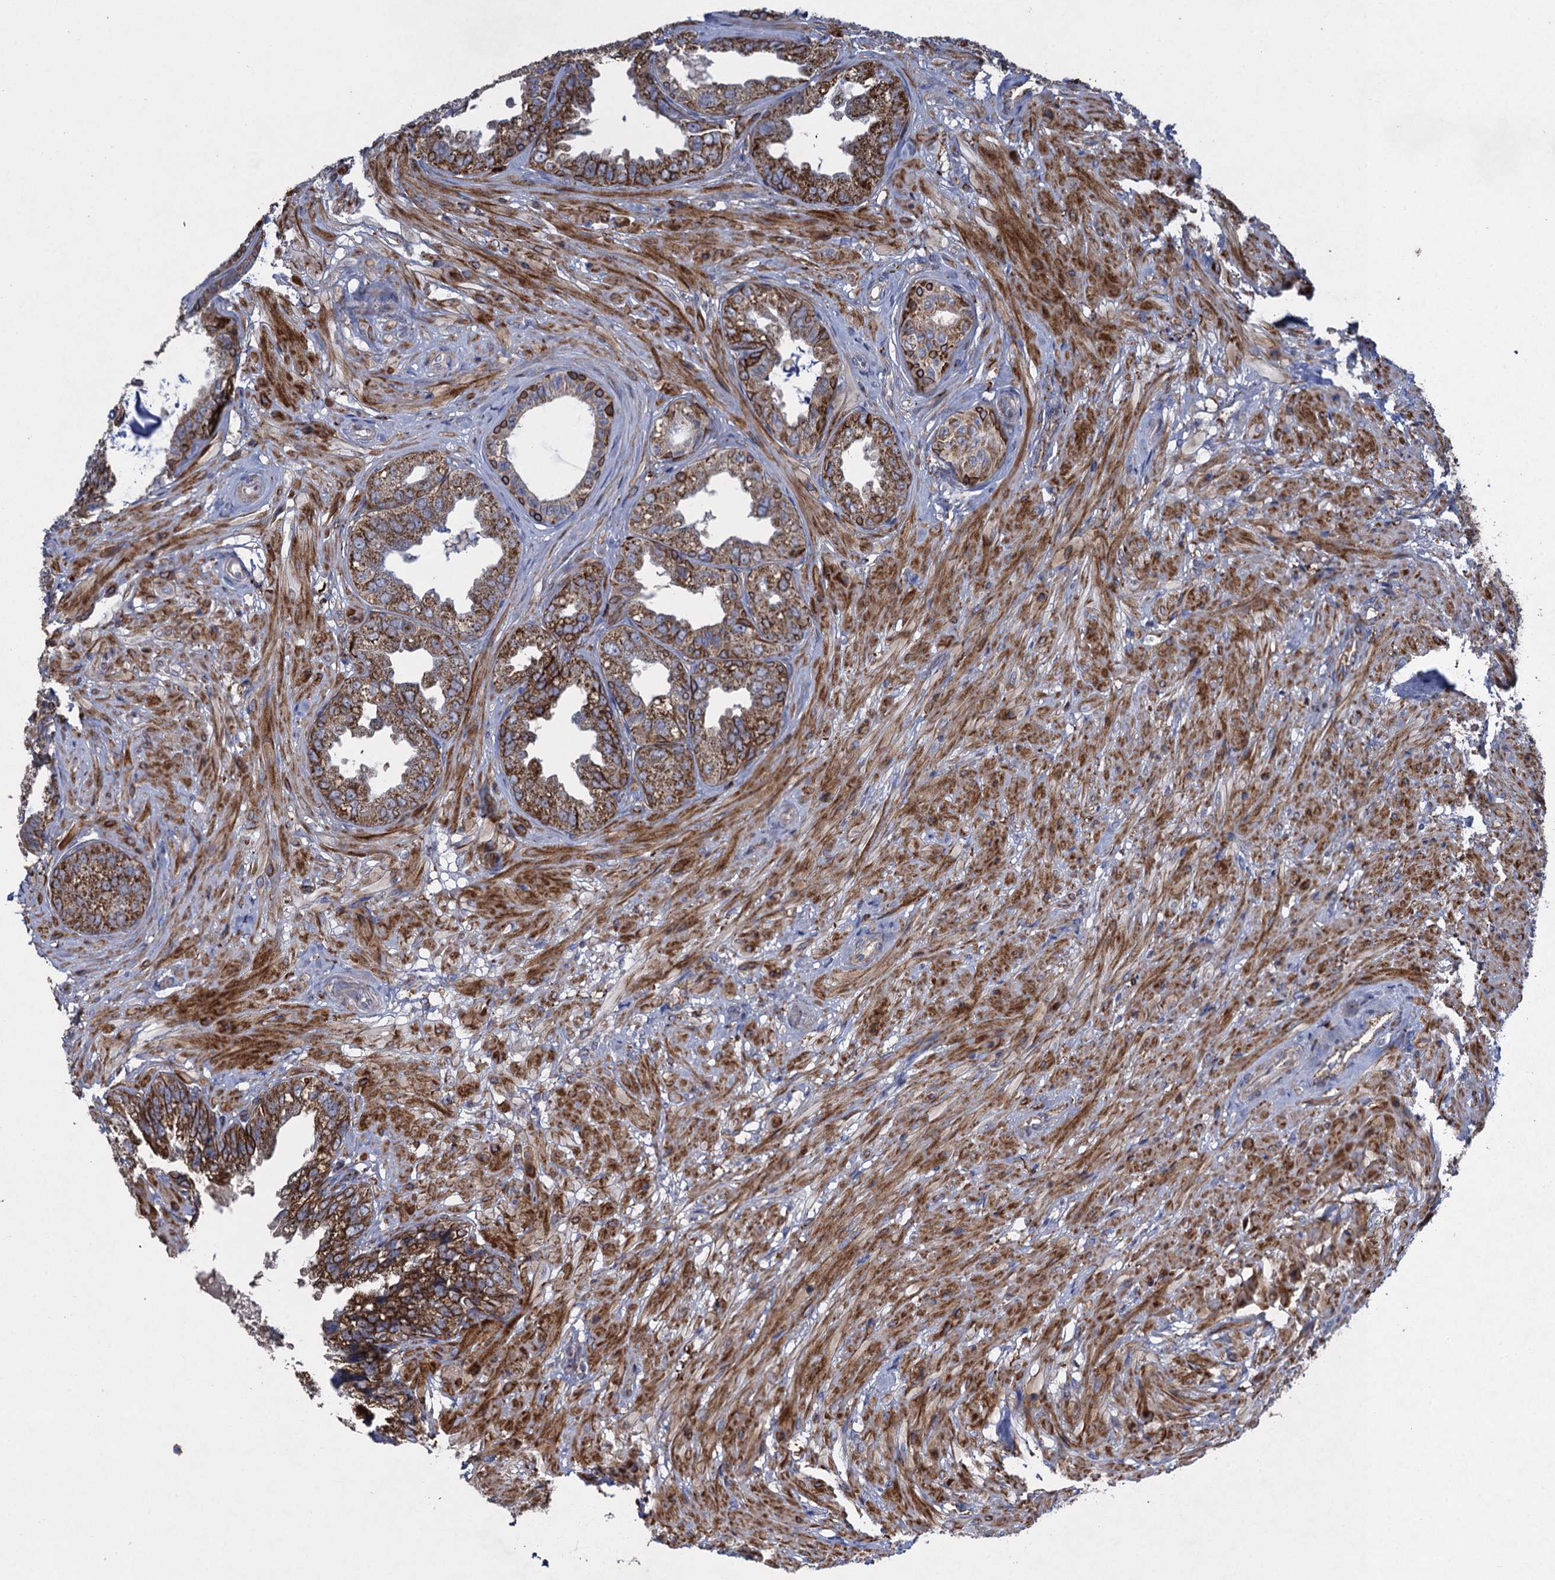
{"staining": {"intensity": "moderate", "quantity": ">75%", "location": "cytoplasmic/membranous"}, "tissue": "seminal vesicle", "cell_type": "Glandular cells", "image_type": "normal", "snomed": [{"axis": "morphology", "description": "Normal tissue, NOS"}, {"axis": "topography", "description": "Seminal veicle"}, {"axis": "topography", "description": "Peripheral nerve tissue"}], "caption": "Immunohistochemical staining of benign human seminal vesicle reveals medium levels of moderate cytoplasmic/membranous staining in approximately >75% of glandular cells. The staining is performed using DAB (3,3'-diaminobenzidine) brown chromogen to label protein expression. The nuclei are counter-stained blue using hematoxylin.", "gene": "TXNDC11", "patient": {"sex": "male", "age": 63}}